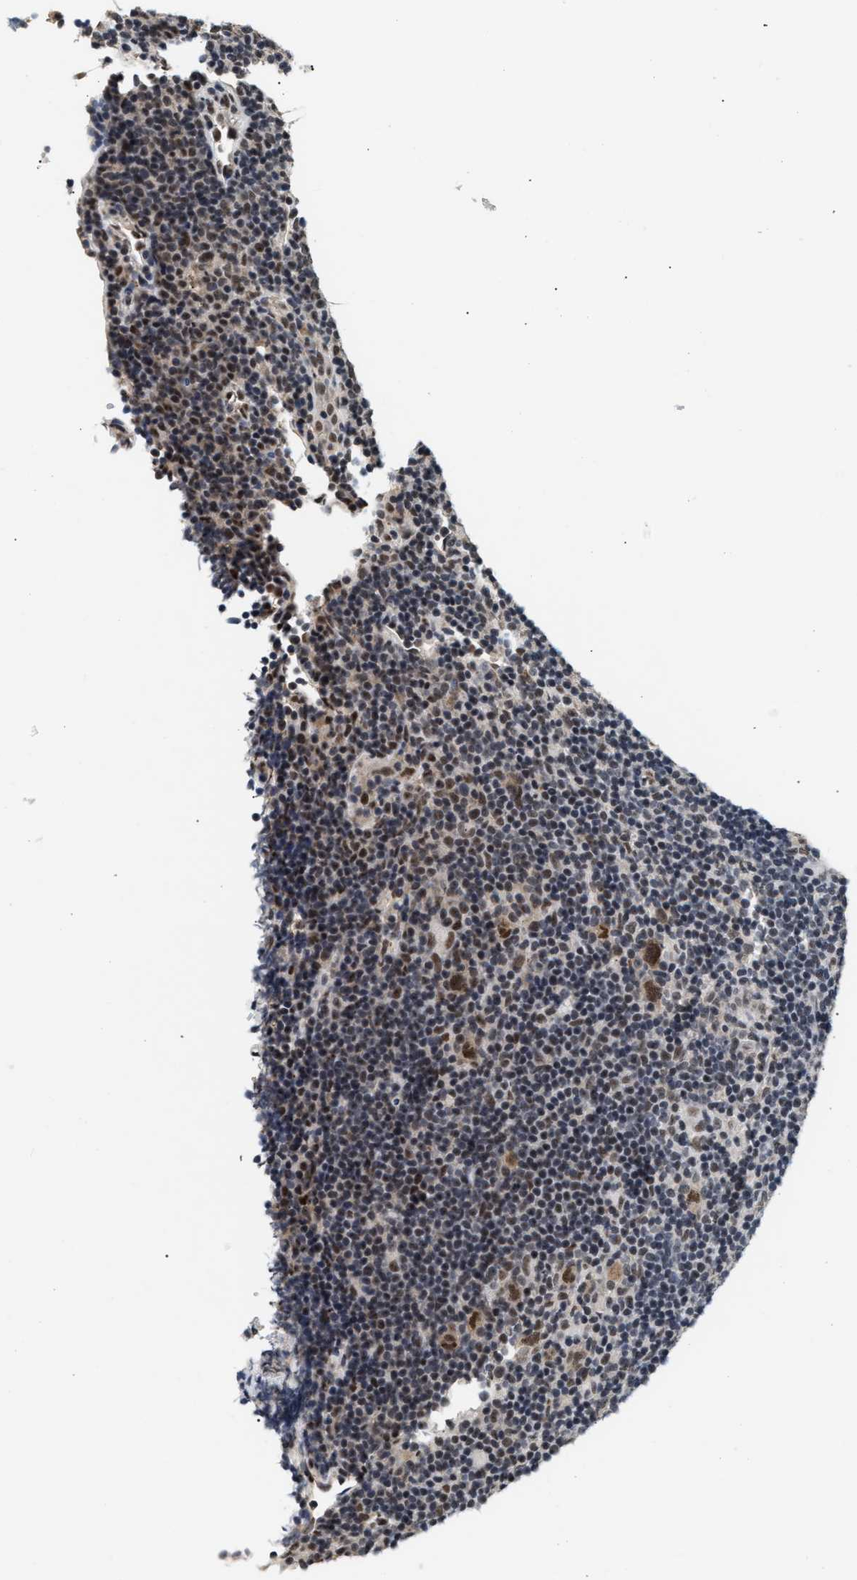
{"staining": {"intensity": "moderate", "quantity": ">75%", "location": "cytoplasmic/membranous,nuclear"}, "tissue": "lymphoma", "cell_type": "Tumor cells", "image_type": "cancer", "snomed": [{"axis": "morphology", "description": "Hodgkin's disease, NOS"}, {"axis": "topography", "description": "Lymph node"}], "caption": "Immunohistochemistry (IHC) of lymphoma shows medium levels of moderate cytoplasmic/membranous and nuclear staining in approximately >75% of tumor cells.", "gene": "THOC1", "patient": {"sex": "female", "age": 57}}